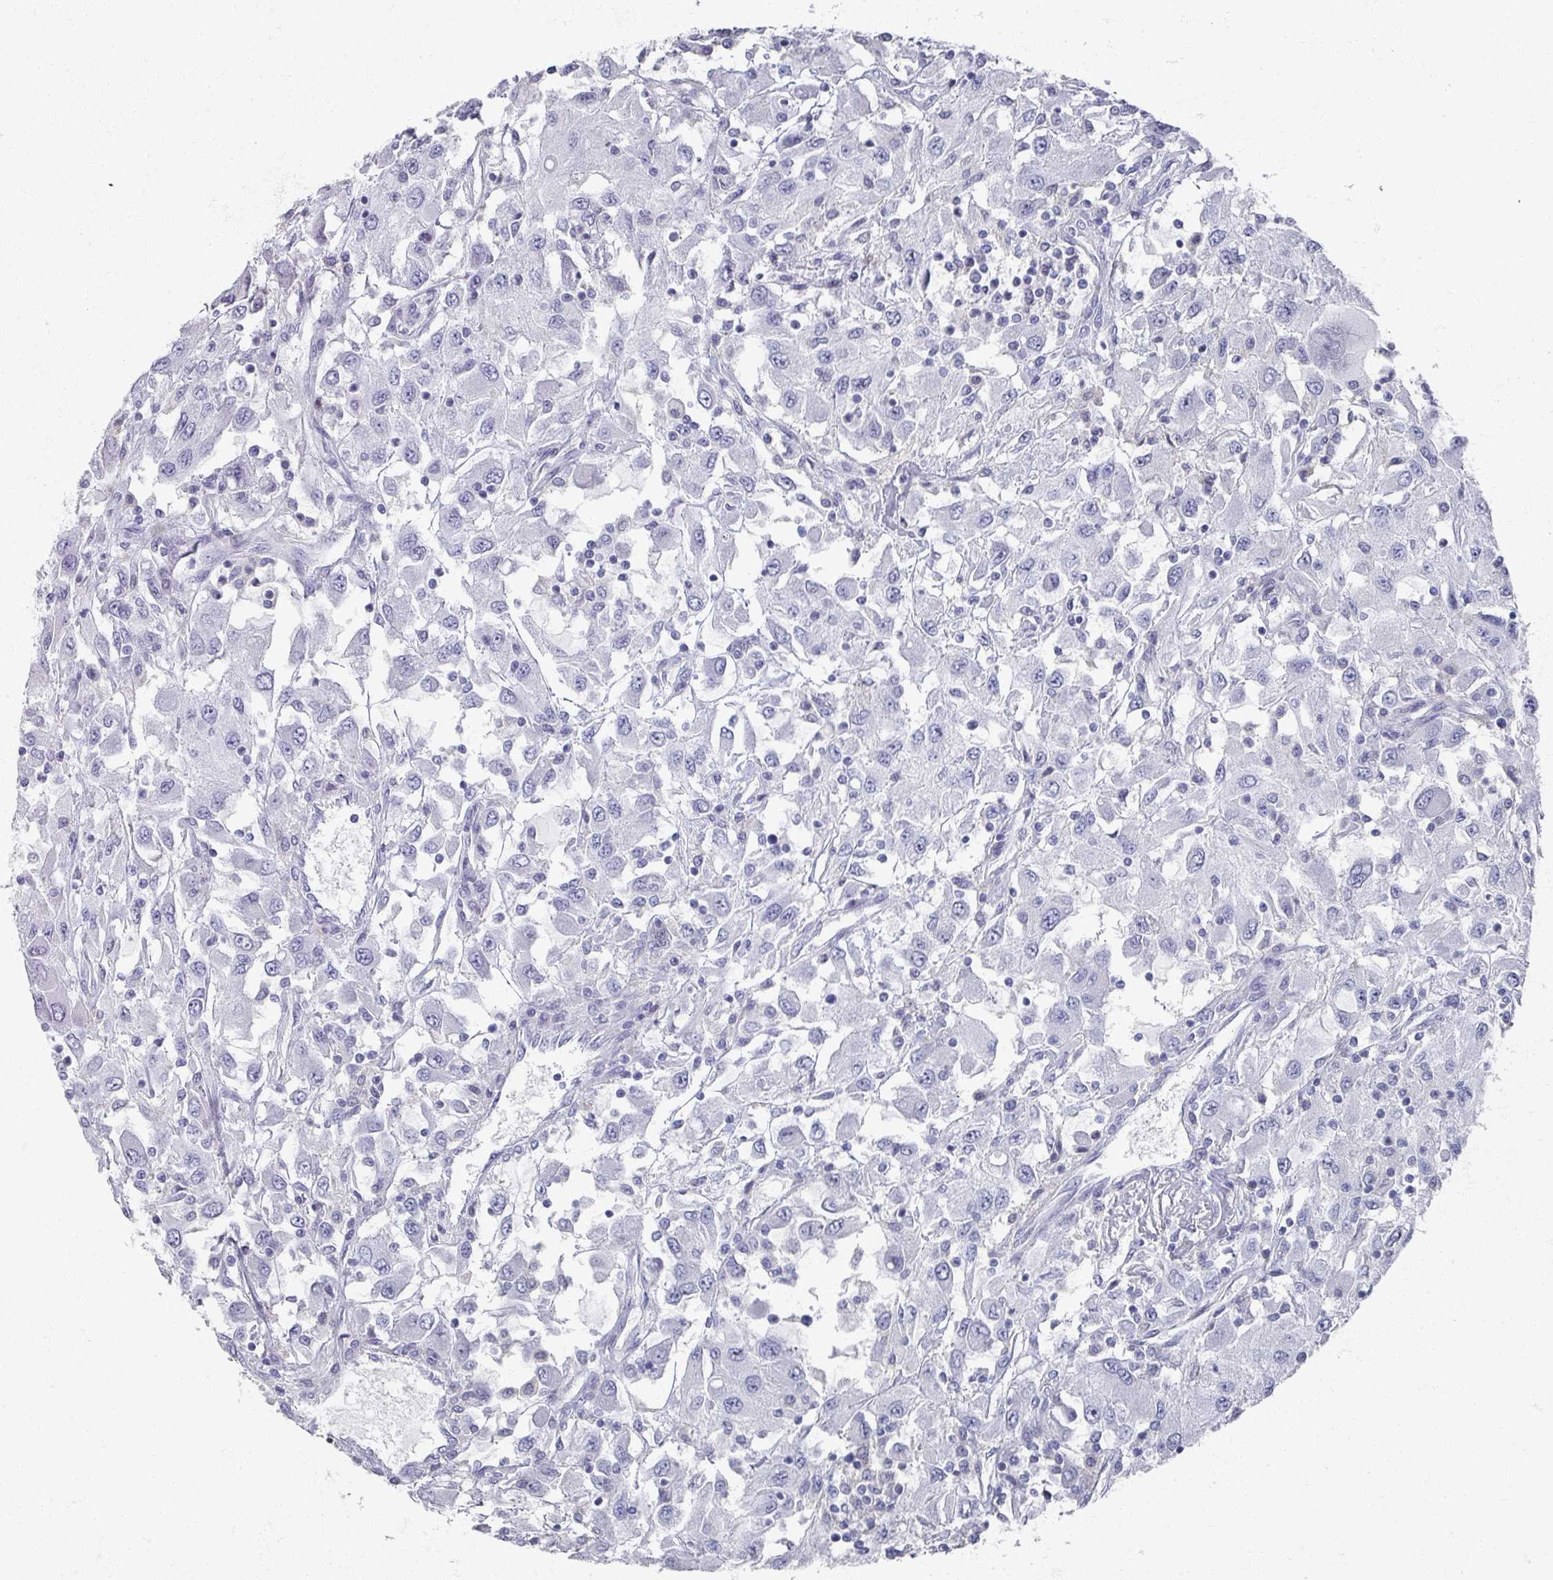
{"staining": {"intensity": "negative", "quantity": "none", "location": "none"}, "tissue": "renal cancer", "cell_type": "Tumor cells", "image_type": "cancer", "snomed": [{"axis": "morphology", "description": "Adenocarcinoma, NOS"}, {"axis": "topography", "description": "Kidney"}], "caption": "Protein analysis of renal adenocarcinoma demonstrates no significant positivity in tumor cells.", "gene": "OMG", "patient": {"sex": "female", "age": 67}}